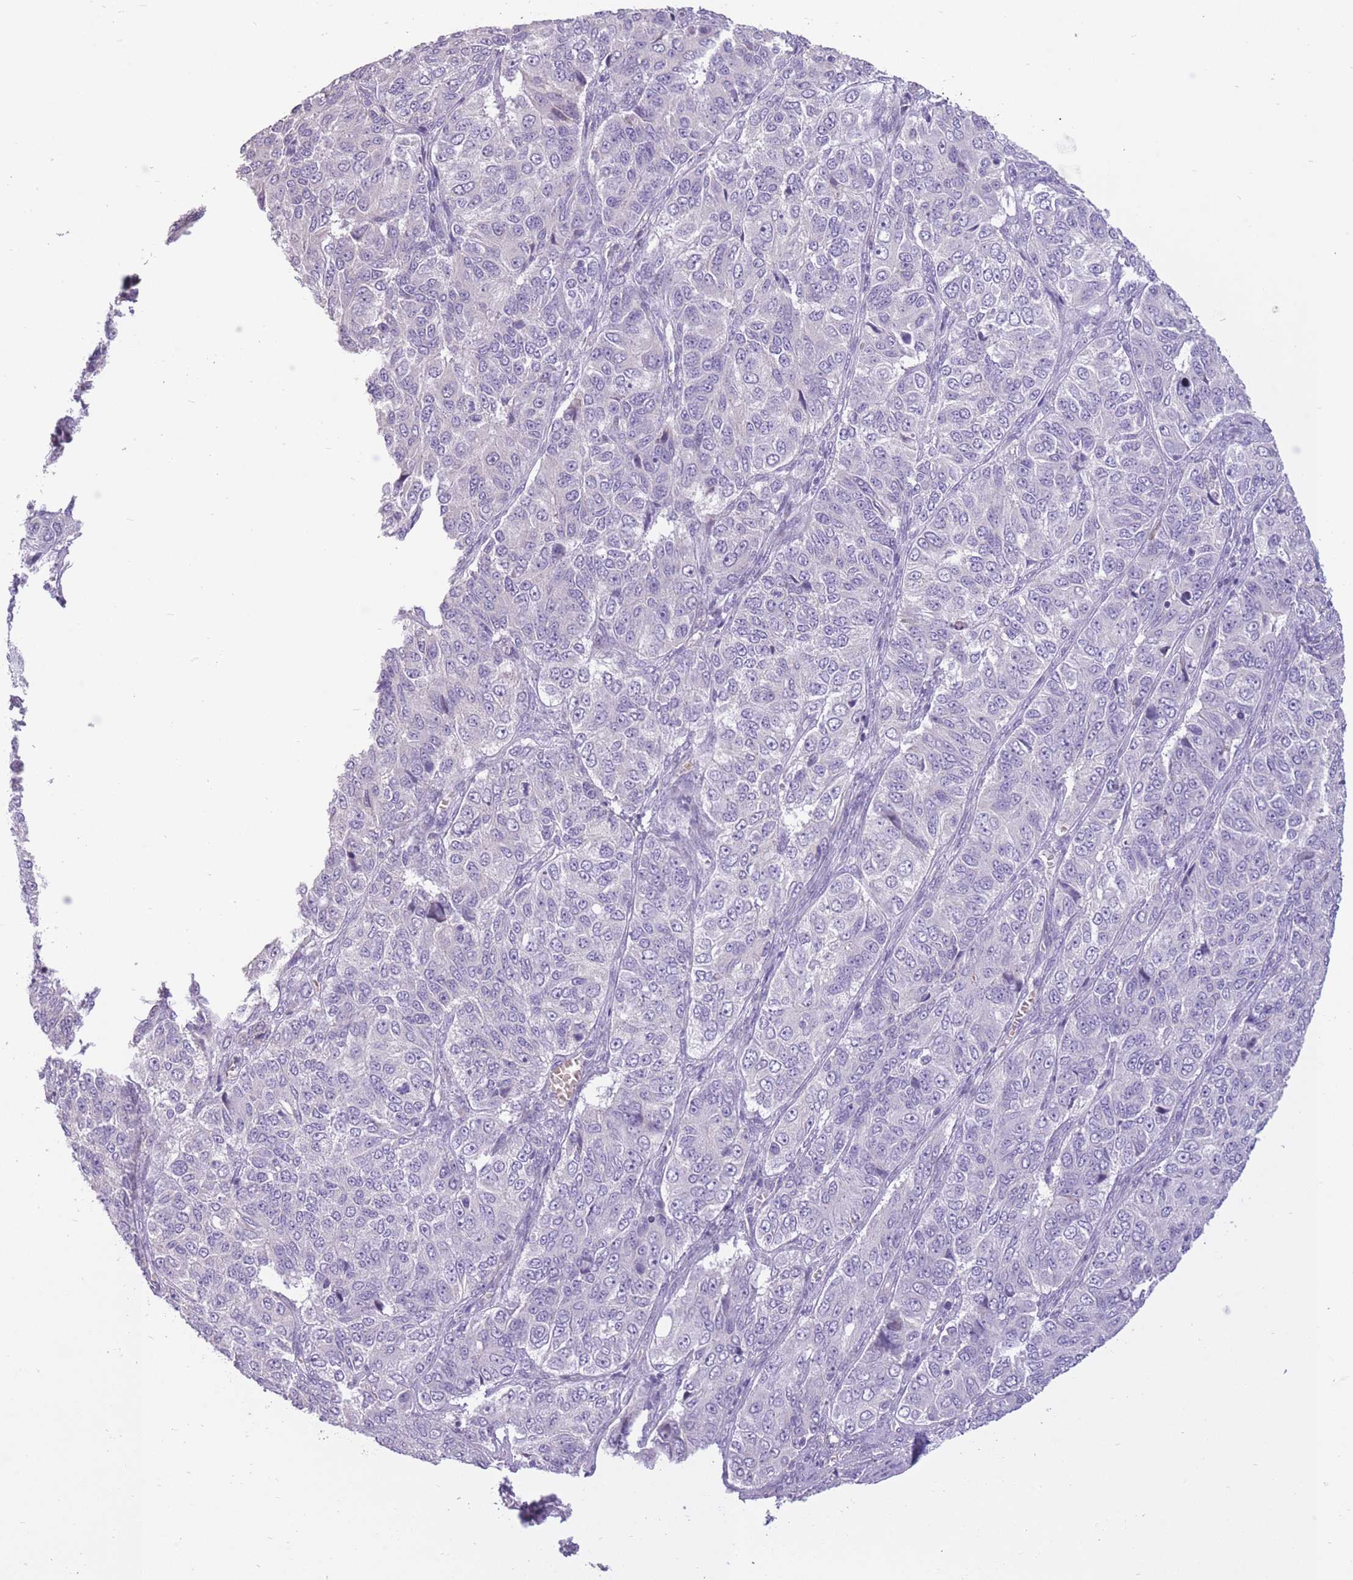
{"staining": {"intensity": "negative", "quantity": "none", "location": "none"}, "tissue": "ovarian cancer", "cell_type": "Tumor cells", "image_type": "cancer", "snomed": [{"axis": "morphology", "description": "Carcinoma, endometroid"}, {"axis": "topography", "description": "Ovary"}], "caption": "Tumor cells show no significant protein expression in ovarian endometroid carcinoma.", "gene": "WDR70", "patient": {"sex": "female", "age": 51}}